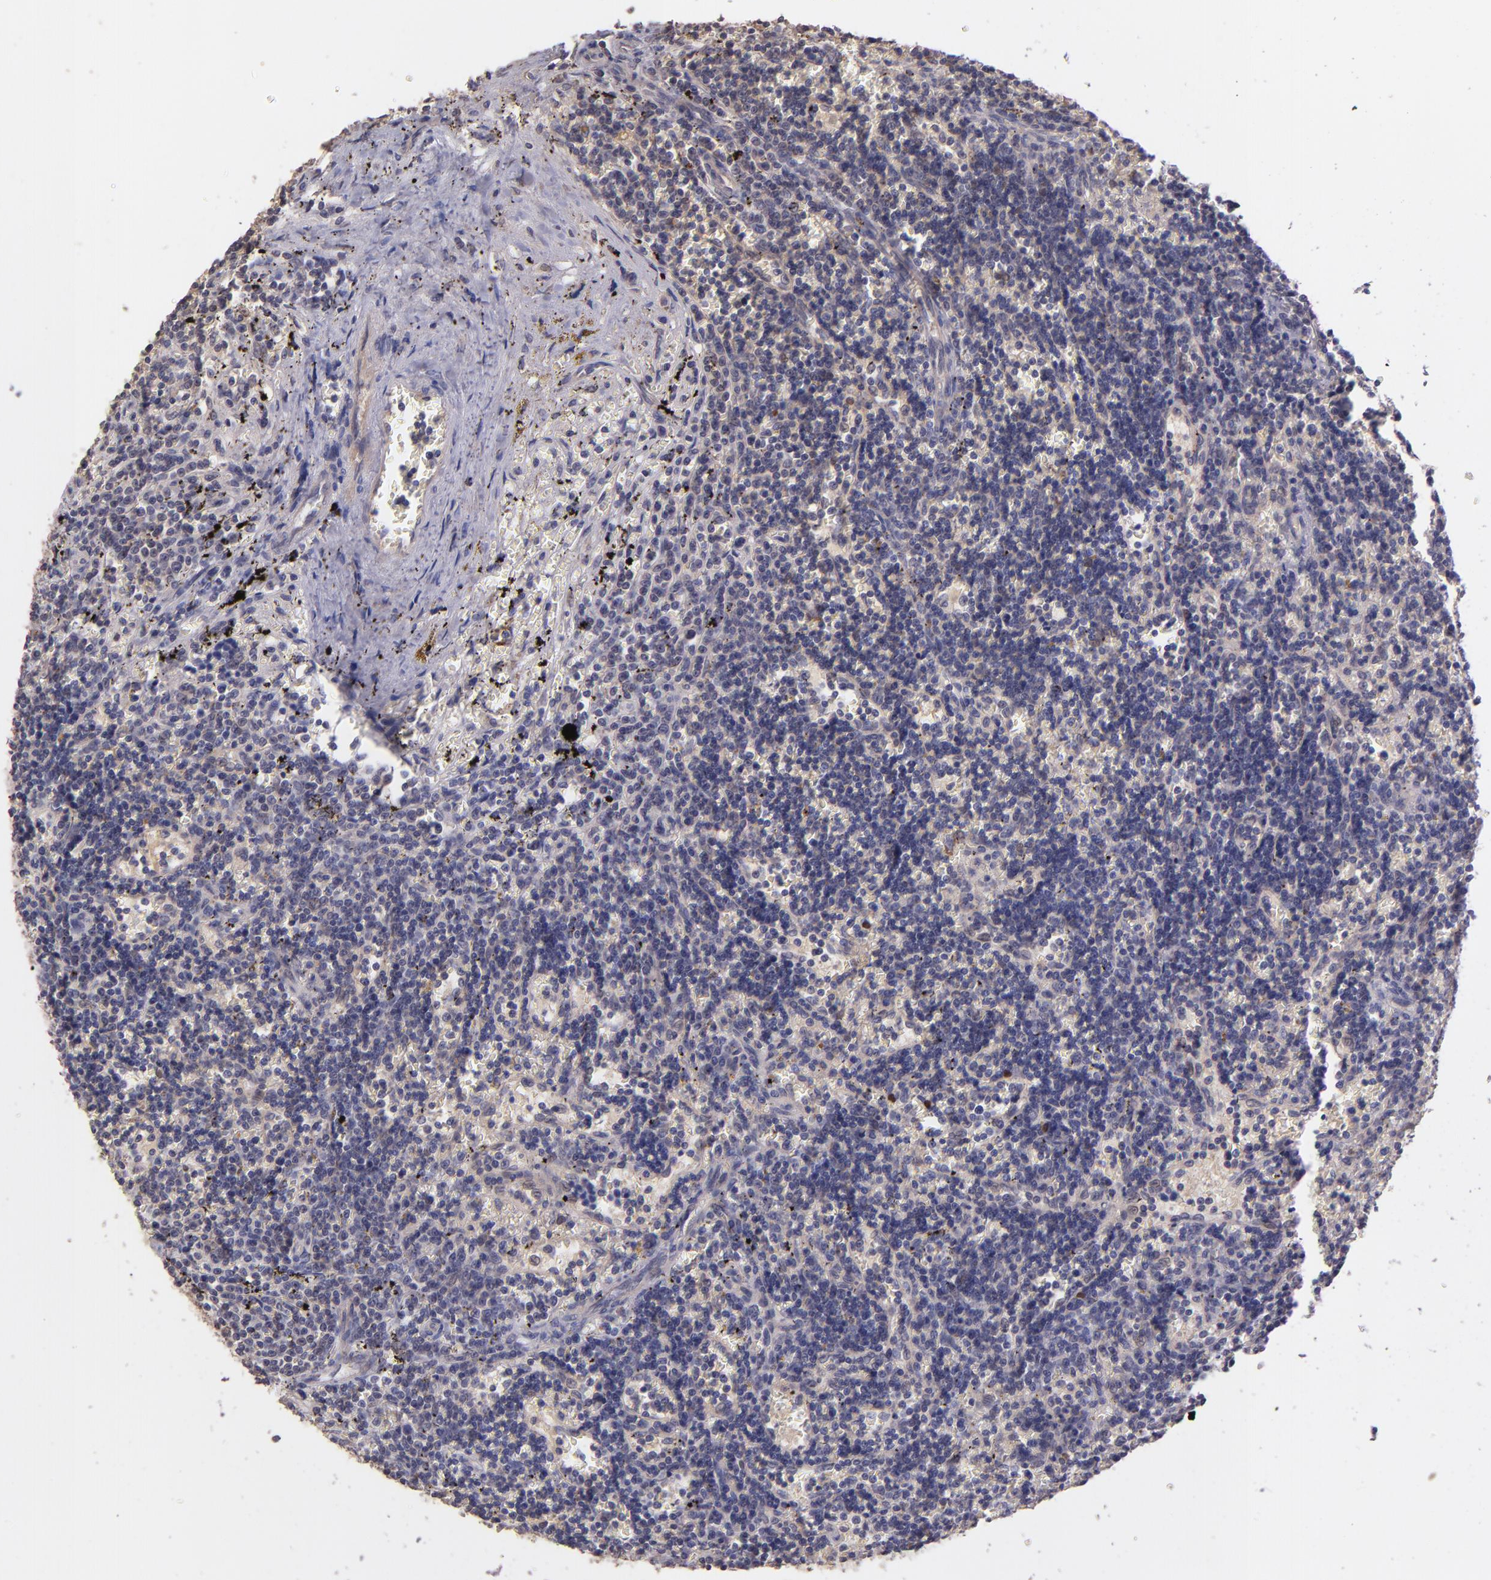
{"staining": {"intensity": "weak", "quantity": "<25%", "location": "cytoplasmic/membranous"}, "tissue": "lymphoma", "cell_type": "Tumor cells", "image_type": "cancer", "snomed": [{"axis": "morphology", "description": "Malignant lymphoma, non-Hodgkin's type, Low grade"}, {"axis": "topography", "description": "Spleen"}], "caption": "Tumor cells are negative for protein expression in human lymphoma.", "gene": "NUP62CL", "patient": {"sex": "male", "age": 60}}